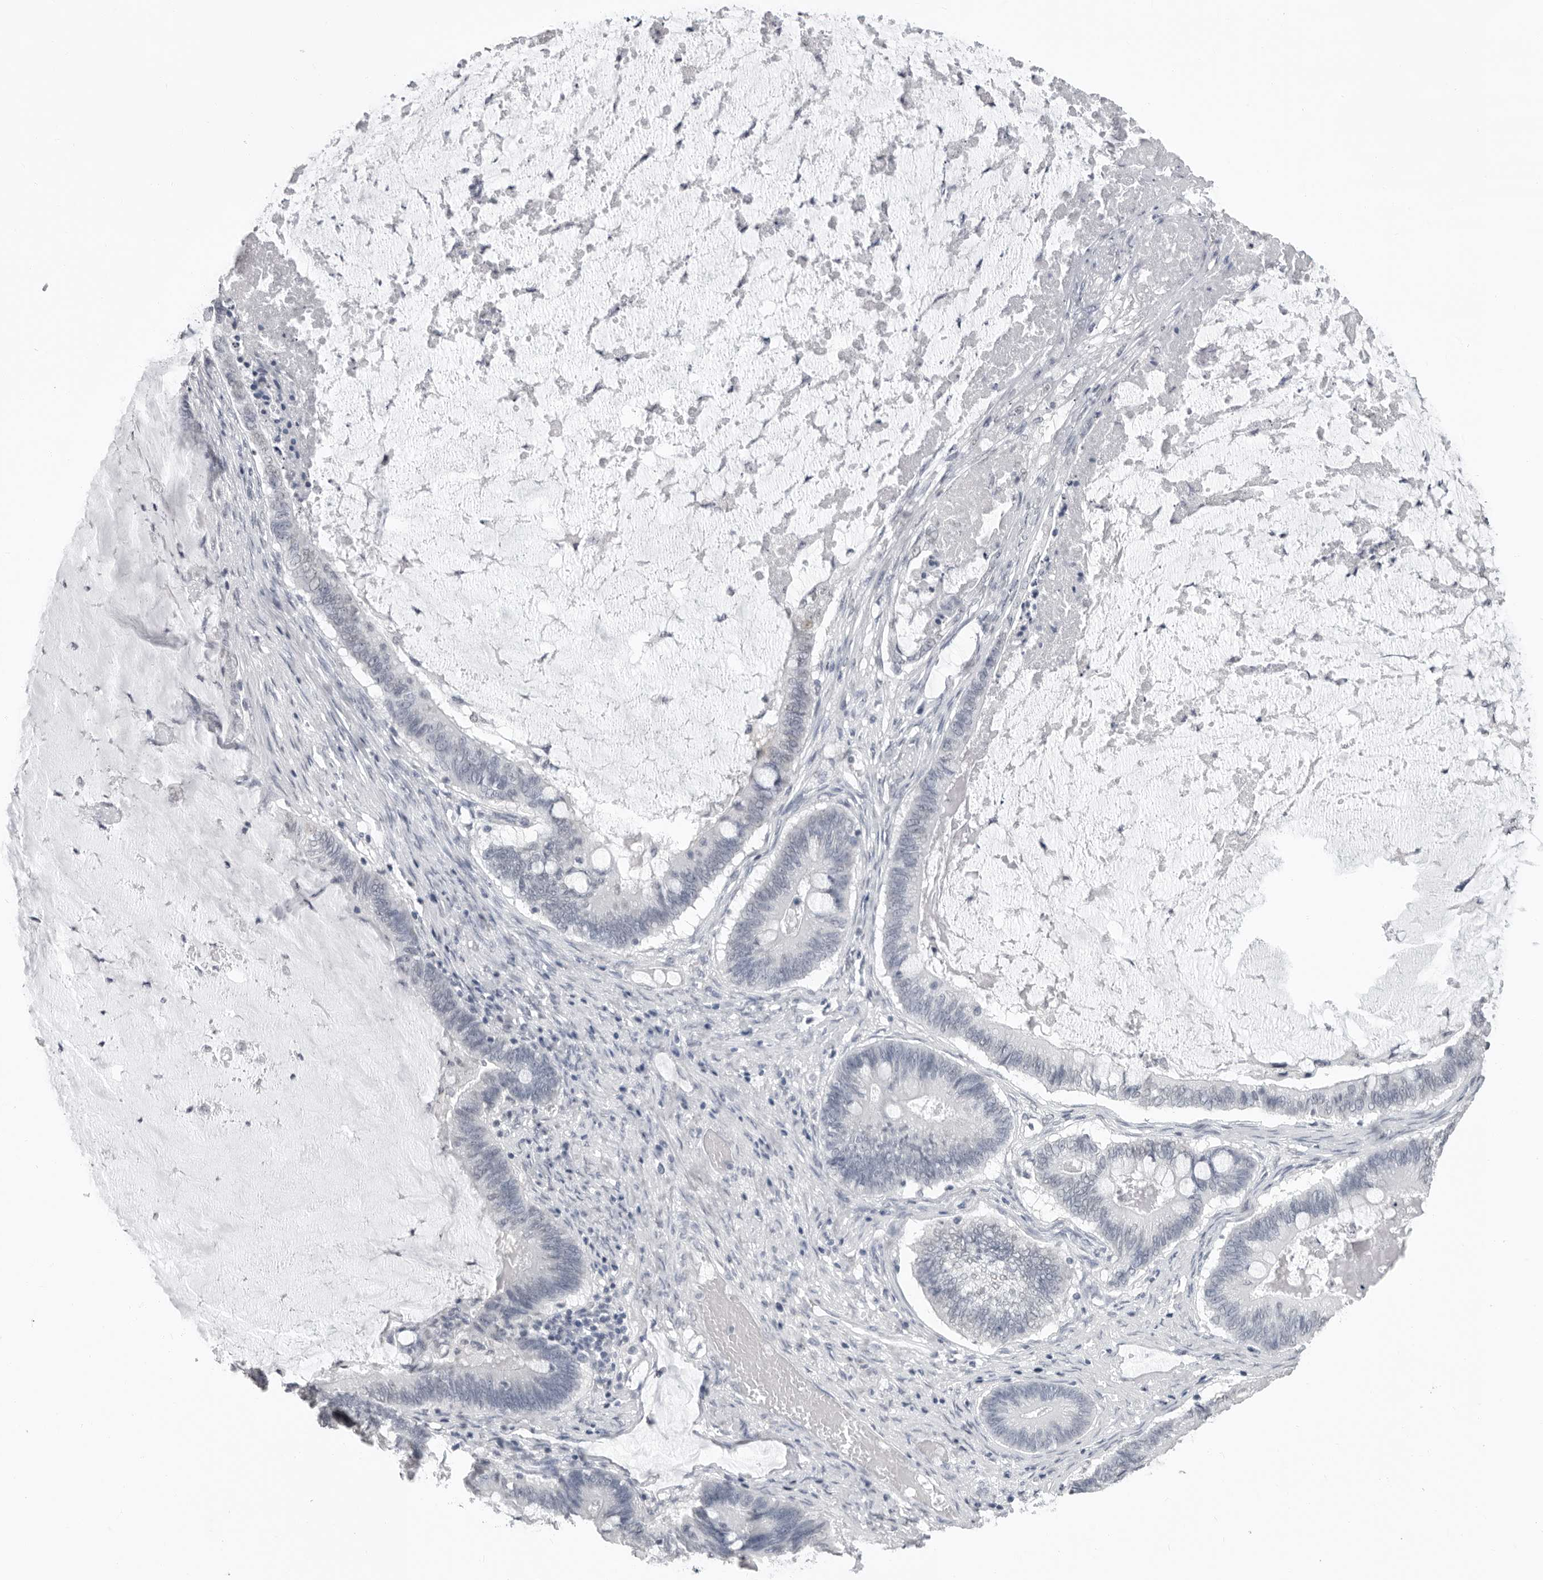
{"staining": {"intensity": "negative", "quantity": "none", "location": "none"}, "tissue": "ovarian cancer", "cell_type": "Tumor cells", "image_type": "cancer", "snomed": [{"axis": "morphology", "description": "Cystadenocarcinoma, mucinous, NOS"}, {"axis": "topography", "description": "Ovary"}], "caption": "The IHC image has no significant expression in tumor cells of mucinous cystadenocarcinoma (ovarian) tissue. The staining was performed using DAB (3,3'-diaminobenzidine) to visualize the protein expression in brown, while the nuclei were stained in blue with hematoxylin (Magnification: 20x).", "gene": "HEPACAM", "patient": {"sex": "female", "age": 61}}